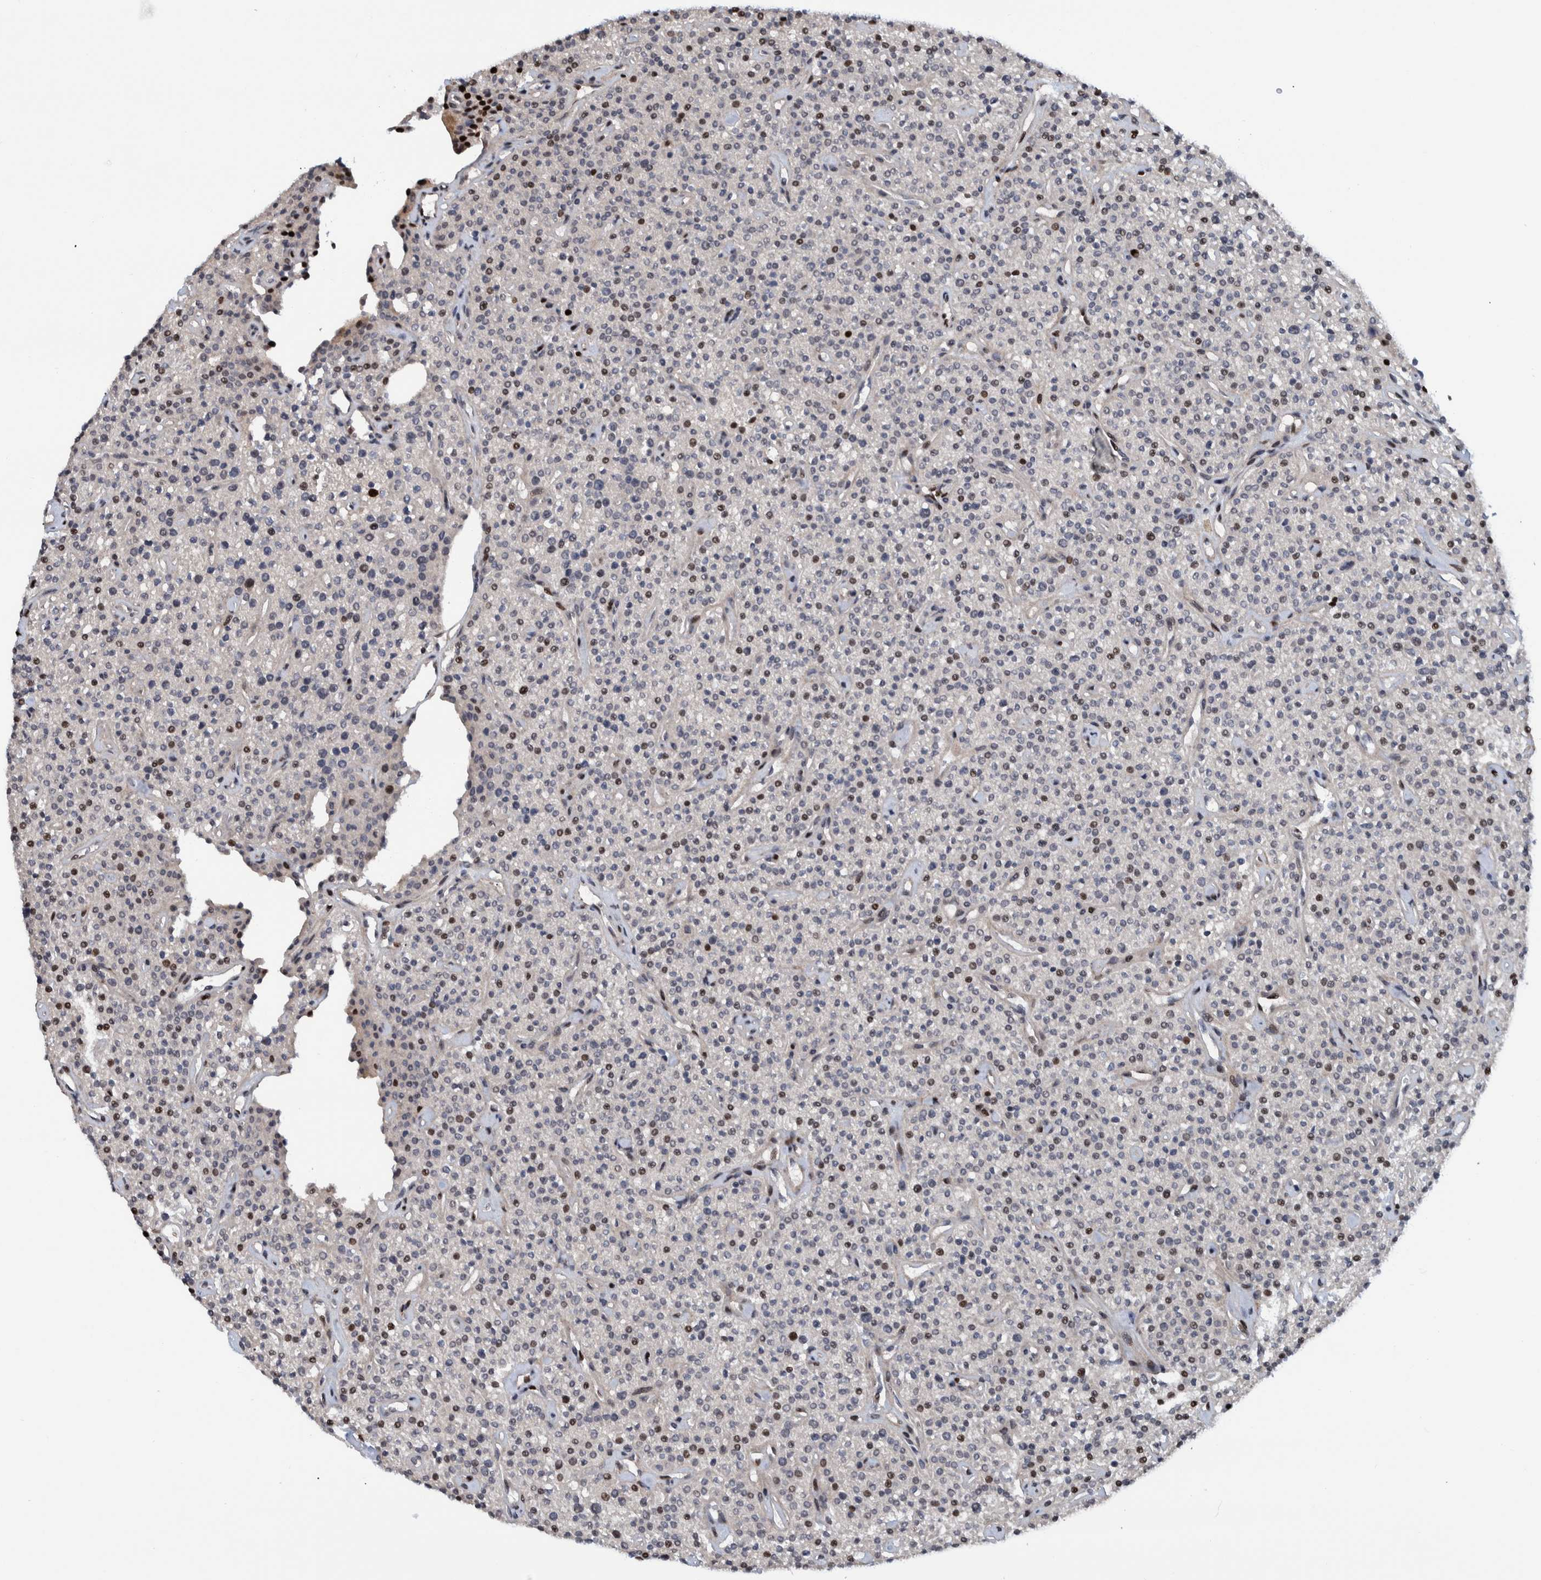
{"staining": {"intensity": "strong", "quantity": "25%-75%", "location": "nuclear"}, "tissue": "parathyroid gland", "cell_type": "Glandular cells", "image_type": "normal", "snomed": [{"axis": "morphology", "description": "Normal tissue, NOS"}, {"axis": "topography", "description": "Parathyroid gland"}], "caption": "Glandular cells reveal high levels of strong nuclear positivity in about 25%-75% of cells in unremarkable parathyroid gland. (Brightfield microscopy of DAB IHC at high magnification).", "gene": "HEATR9", "patient": {"sex": "male", "age": 46}}